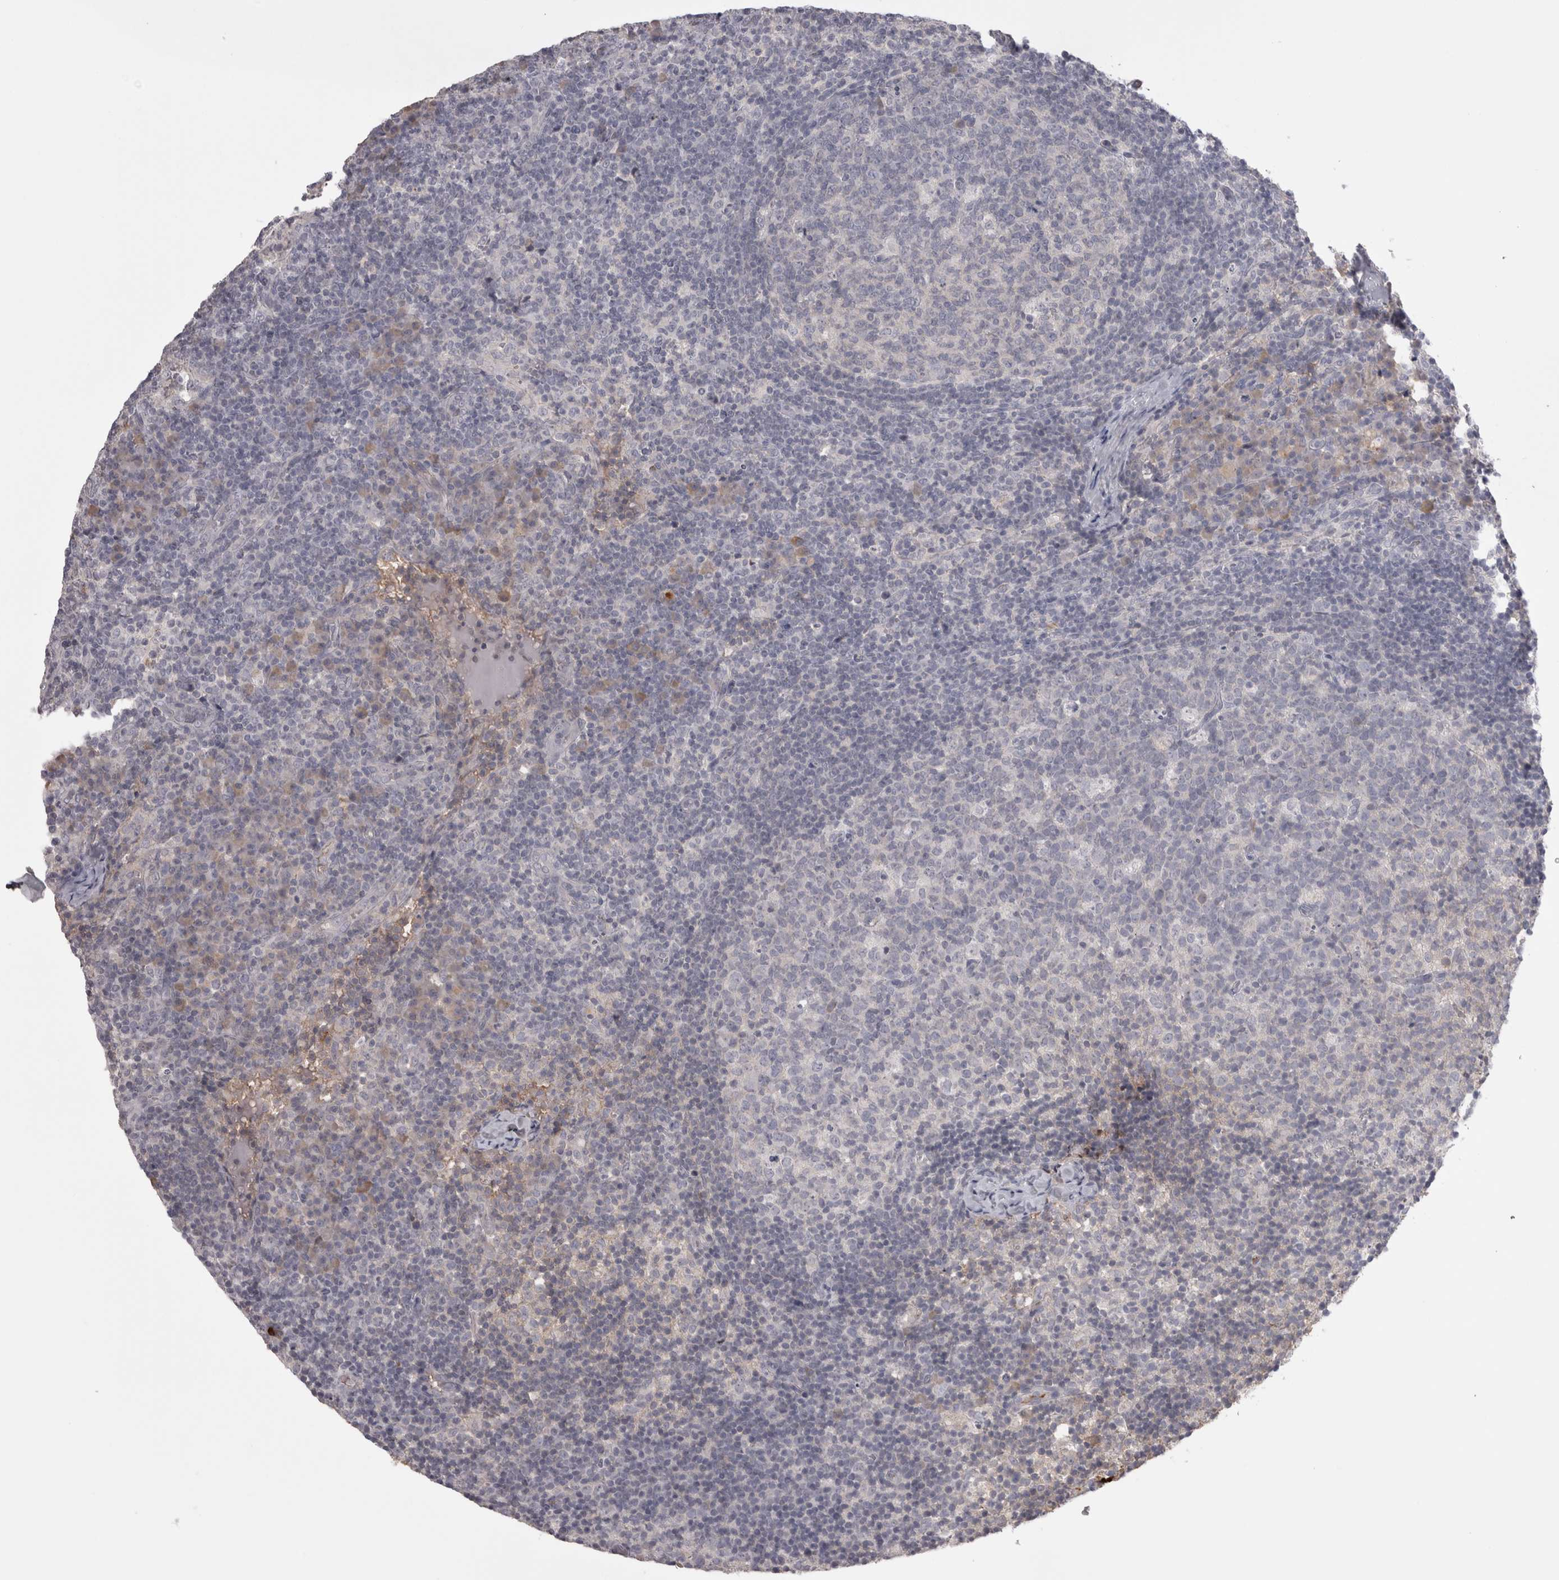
{"staining": {"intensity": "negative", "quantity": "none", "location": "none"}, "tissue": "lymph node", "cell_type": "Germinal center cells", "image_type": "normal", "snomed": [{"axis": "morphology", "description": "Normal tissue, NOS"}, {"axis": "morphology", "description": "Inflammation, NOS"}, {"axis": "topography", "description": "Lymph node"}], "caption": "Human lymph node stained for a protein using immunohistochemistry (IHC) exhibits no staining in germinal center cells.", "gene": "SAA4", "patient": {"sex": "male", "age": 55}}